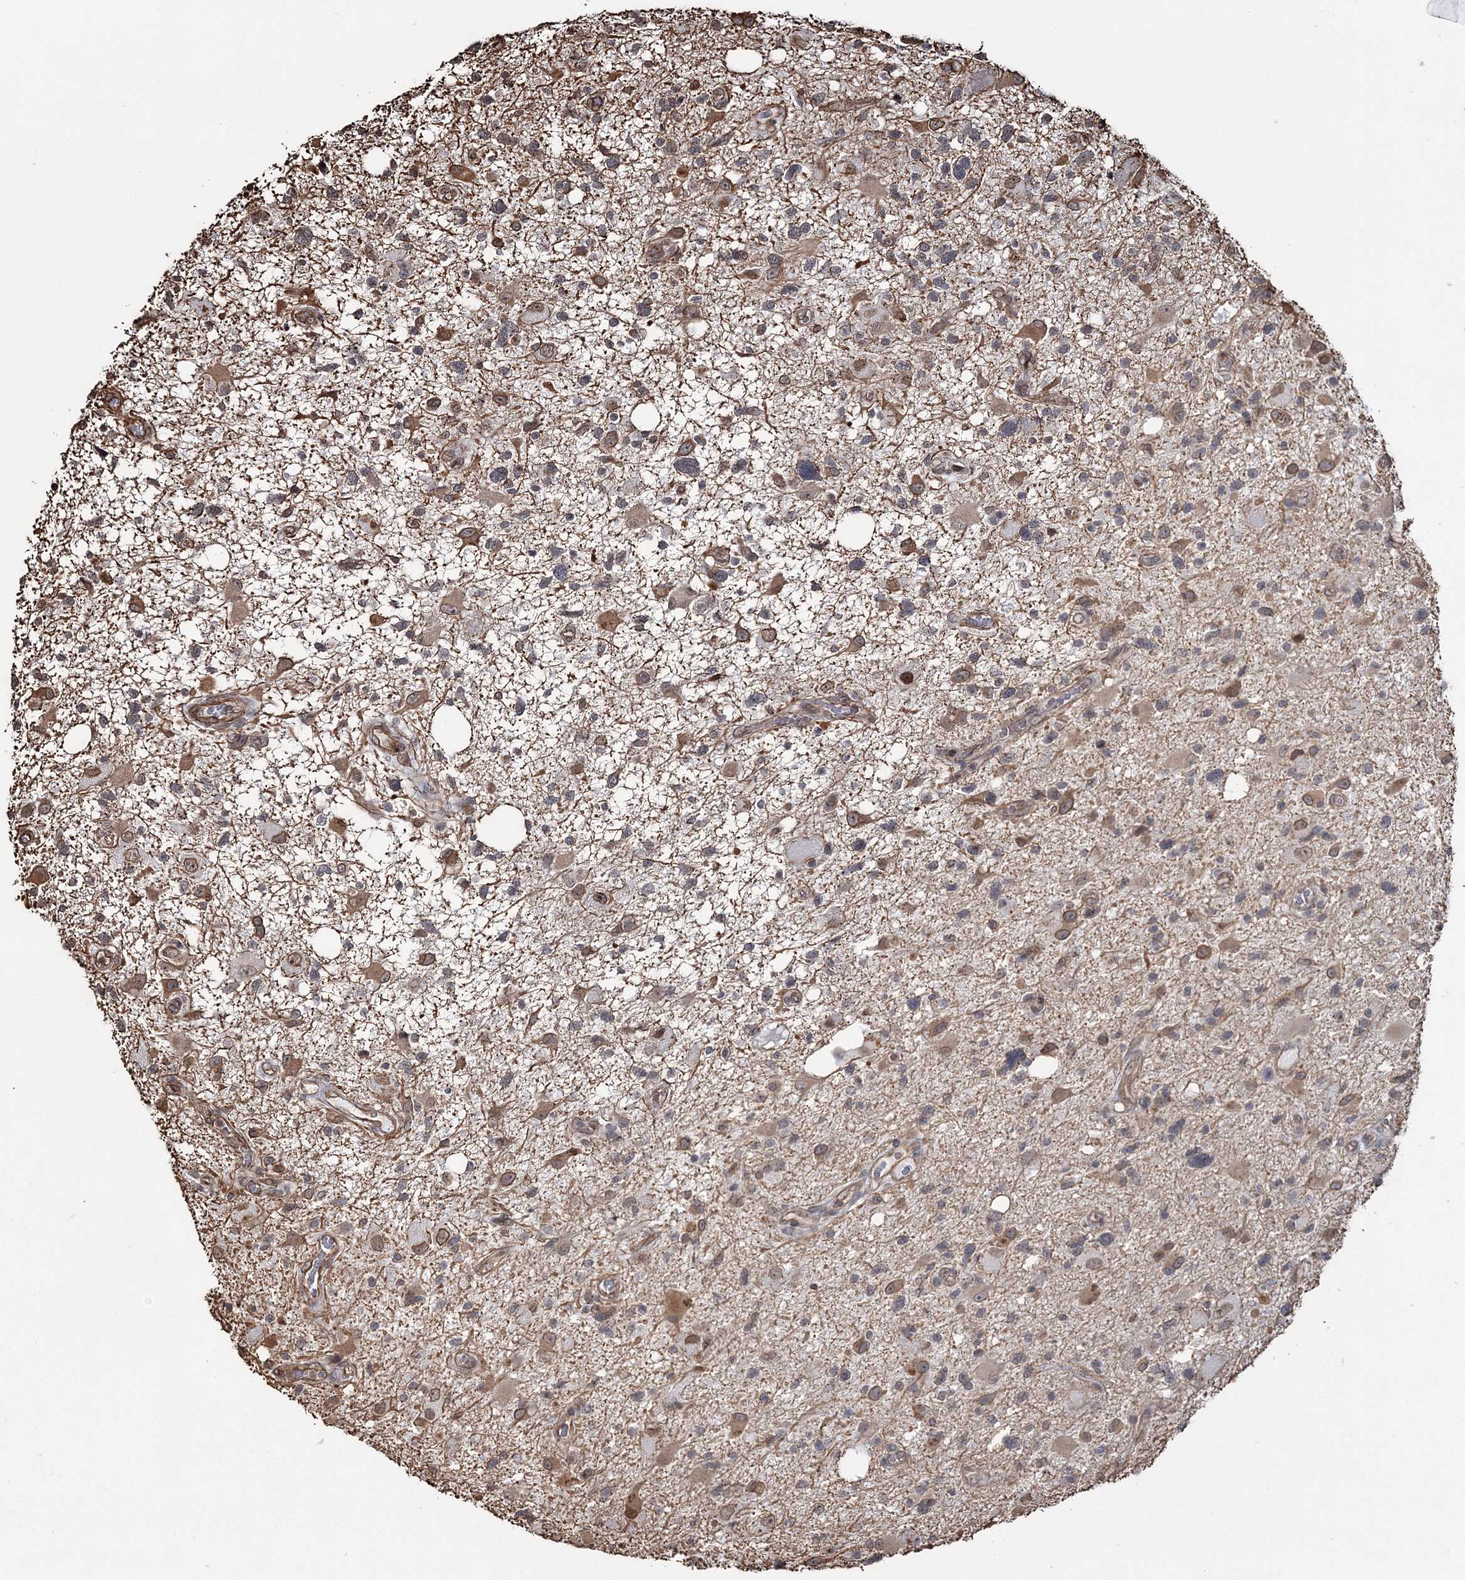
{"staining": {"intensity": "moderate", "quantity": "<25%", "location": "nuclear"}, "tissue": "glioma", "cell_type": "Tumor cells", "image_type": "cancer", "snomed": [{"axis": "morphology", "description": "Glioma, malignant, High grade"}, {"axis": "topography", "description": "Brain"}], "caption": "High-grade glioma (malignant) tissue displays moderate nuclear staining in about <25% of tumor cells The protein of interest is shown in brown color, while the nuclei are stained blue.", "gene": "ATP11B", "patient": {"sex": "male", "age": 33}}